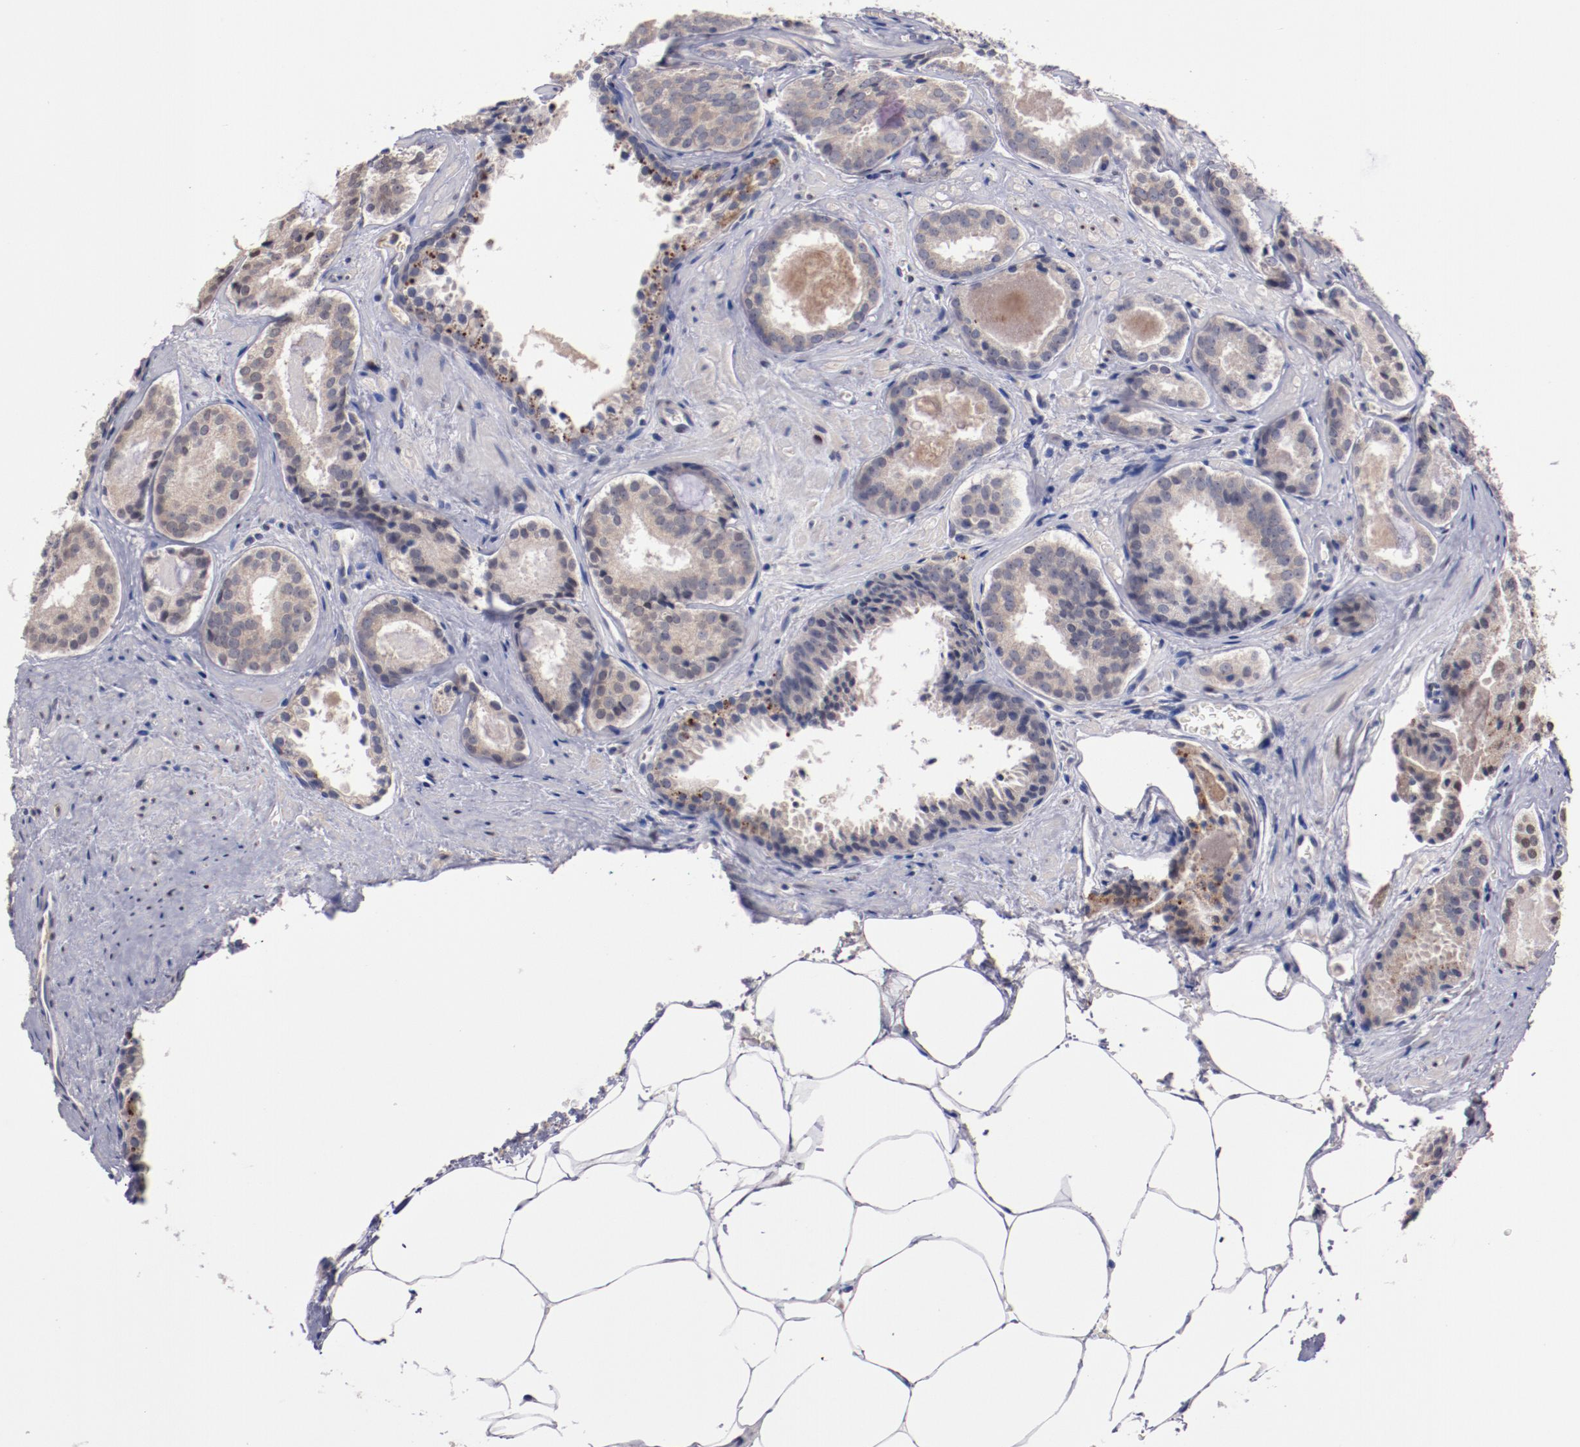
{"staining": {"intensity": "weak", "quantity": ">75%", "location": "cytoplasmic/membranous"}, "tissue": "prostate cancer", "cell_type": "Tumor cells", "image_type": "cancer", "snomed": [{"axis": "morphology", "description": "Adenocarcinoma, Medium grade"}, {"axis": "topography", "description": "Prostate"}], "caption": "Prostate cancer (adenocarcinoma (medium-grade)) stained with a protein marker demonstrates weak staining in tumor cells.", "gene": "FAM81A", "patient": {"sex": "male", "age": 64}}